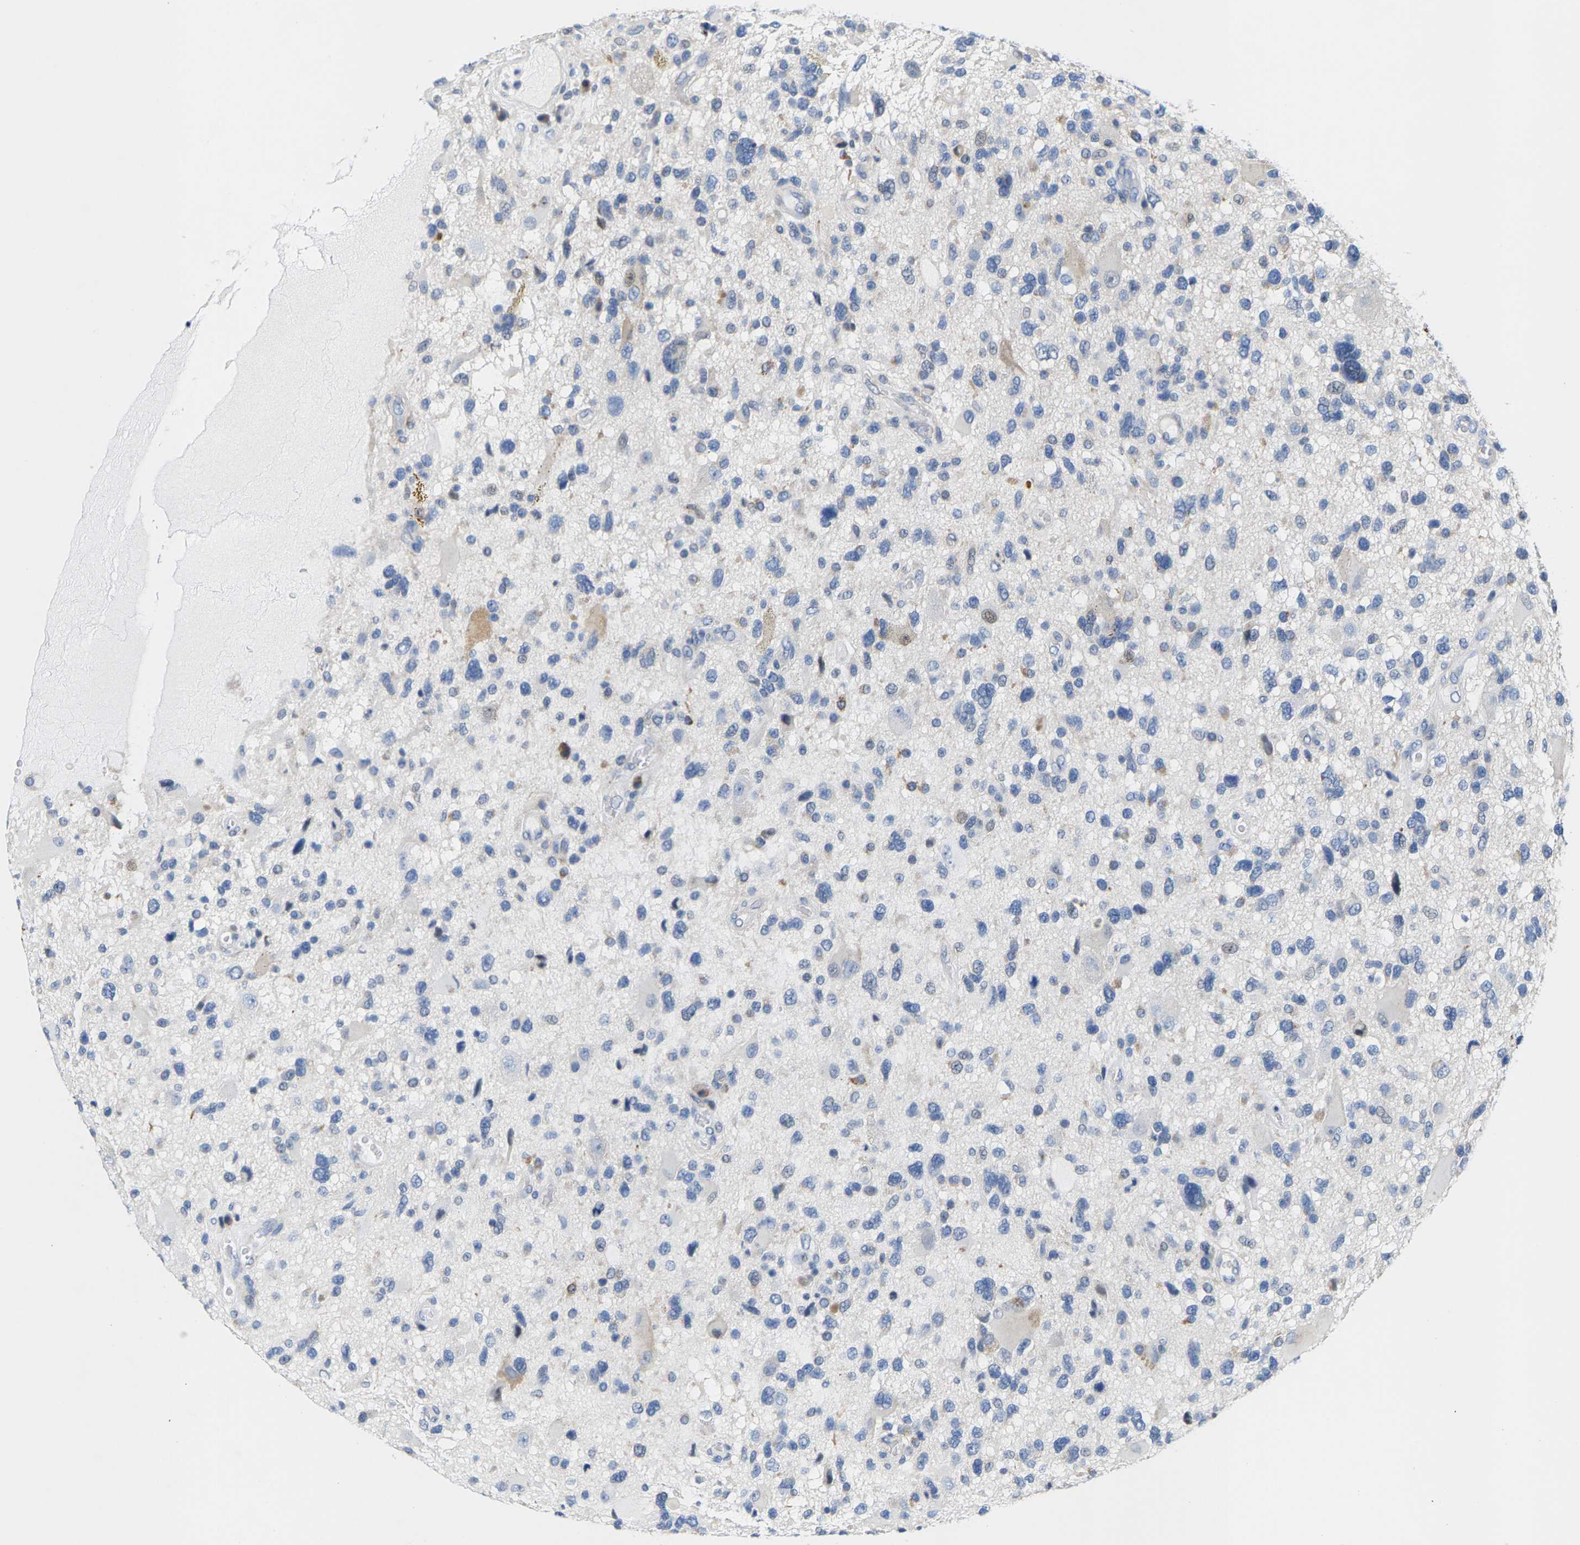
{"staining": {"intensity": "weak", "quantity": "<25%", "location": "cytoplasmic/membranous,nuclear"}, "tissue": "glioma", "cell_type": "Tumor cells", "image_type": "cancer", "snomed": [{"axis": "morphology", "description": "Glioma, malignant, High grade"}, {"axis": "topography", "description": "Brain"}], "caption": "Tumor cells are negative for protein expression in human malignant high-grade glioma.", "gene": "KLHL1", "patient": {"sex": "male", "age": 33}}